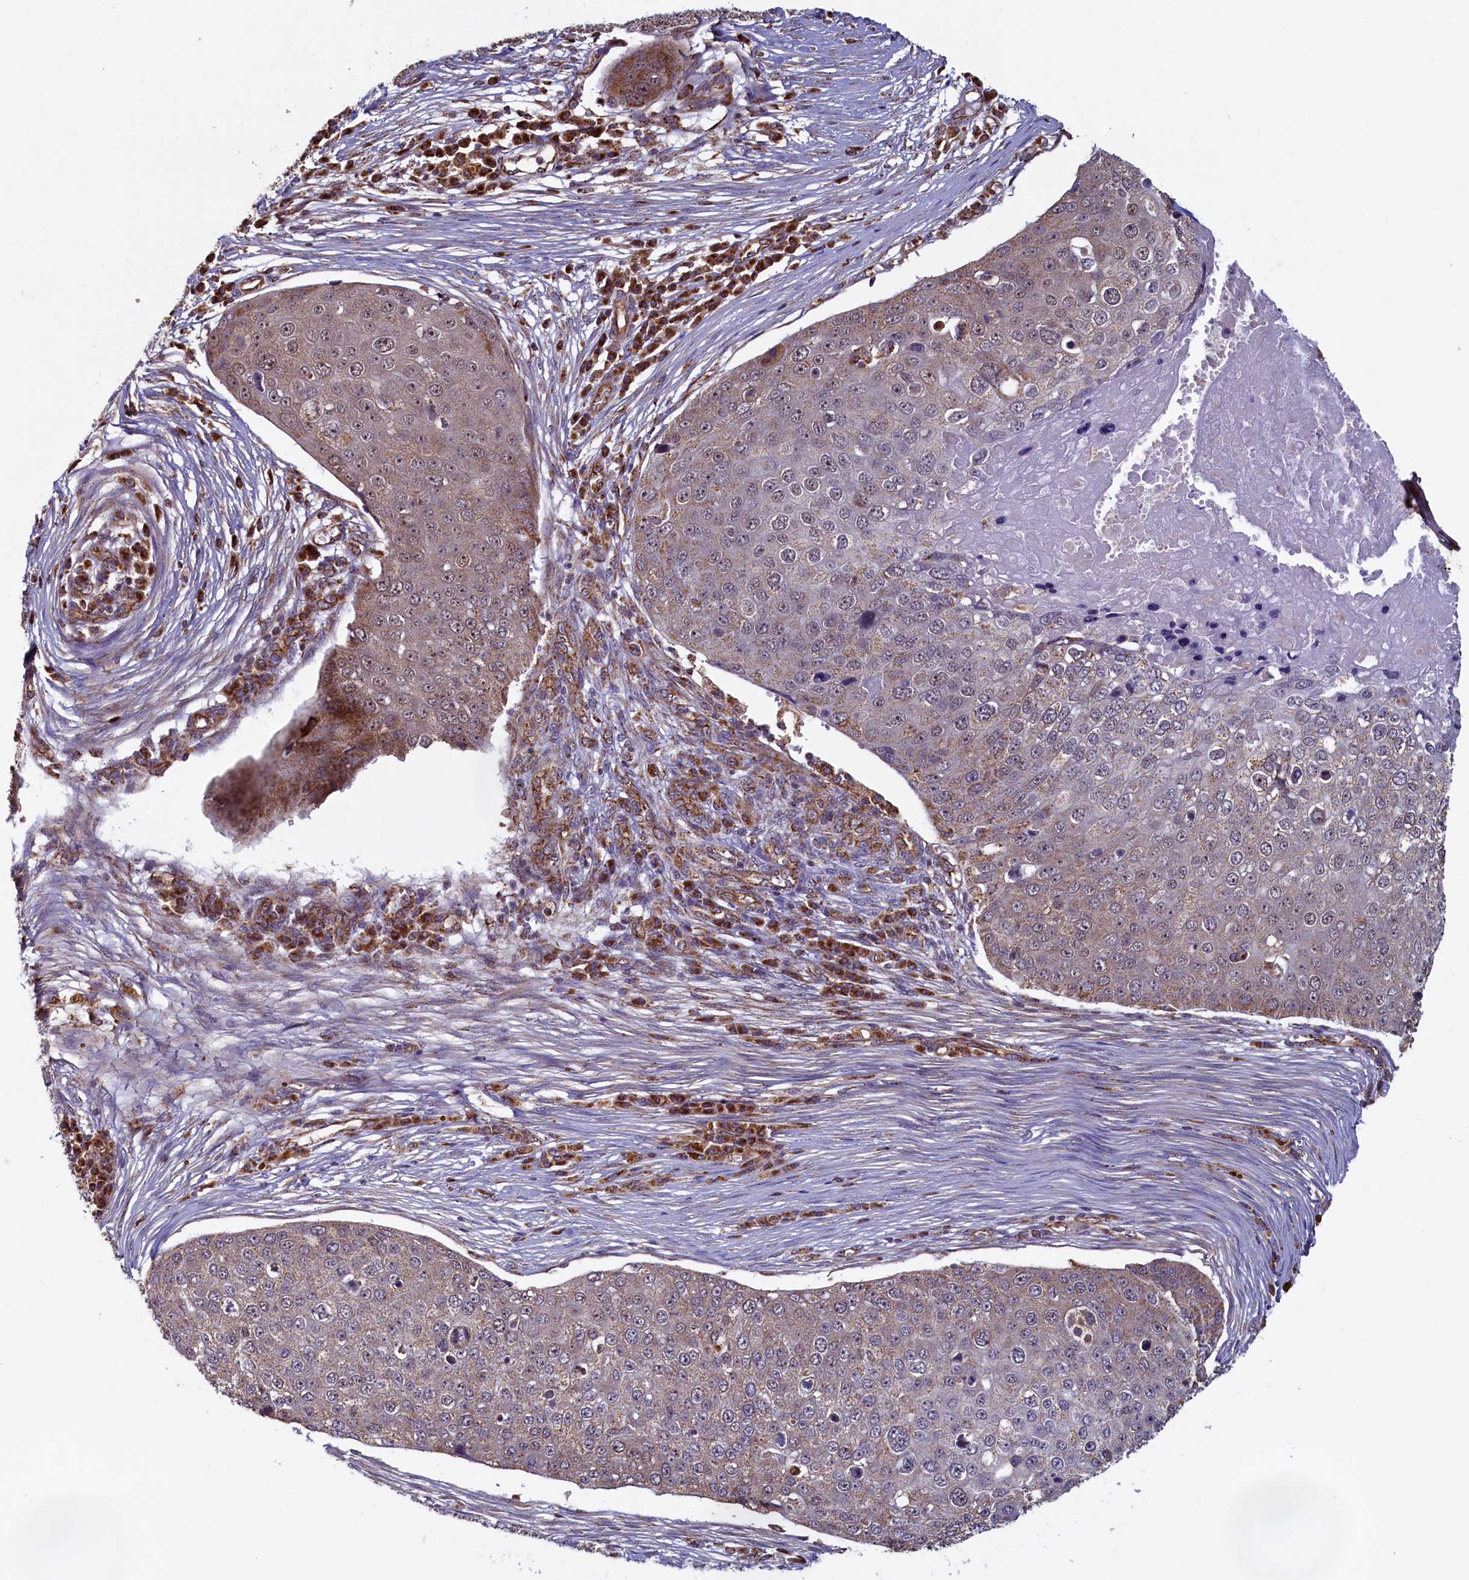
{"staining": {"intensity": "weak", "quantity": "<25%", "location": "cytoplasmic/membranous,nuclear"}, "tissue": "skin cancer", "cell_type": "Tumor cells", "image_type": "cancer", "snomed": [{"axis": "morphology", "description": "Squamous cell carcinoma, NOS"}, {"axis": "topography", "description": "Skin"}], "caption": "Tumor cells show no significant protein staining in skin cancer (squamous cell carcinoma).", "gene": "UBE3B", "patient": {"sex": "male", "age": 71}}